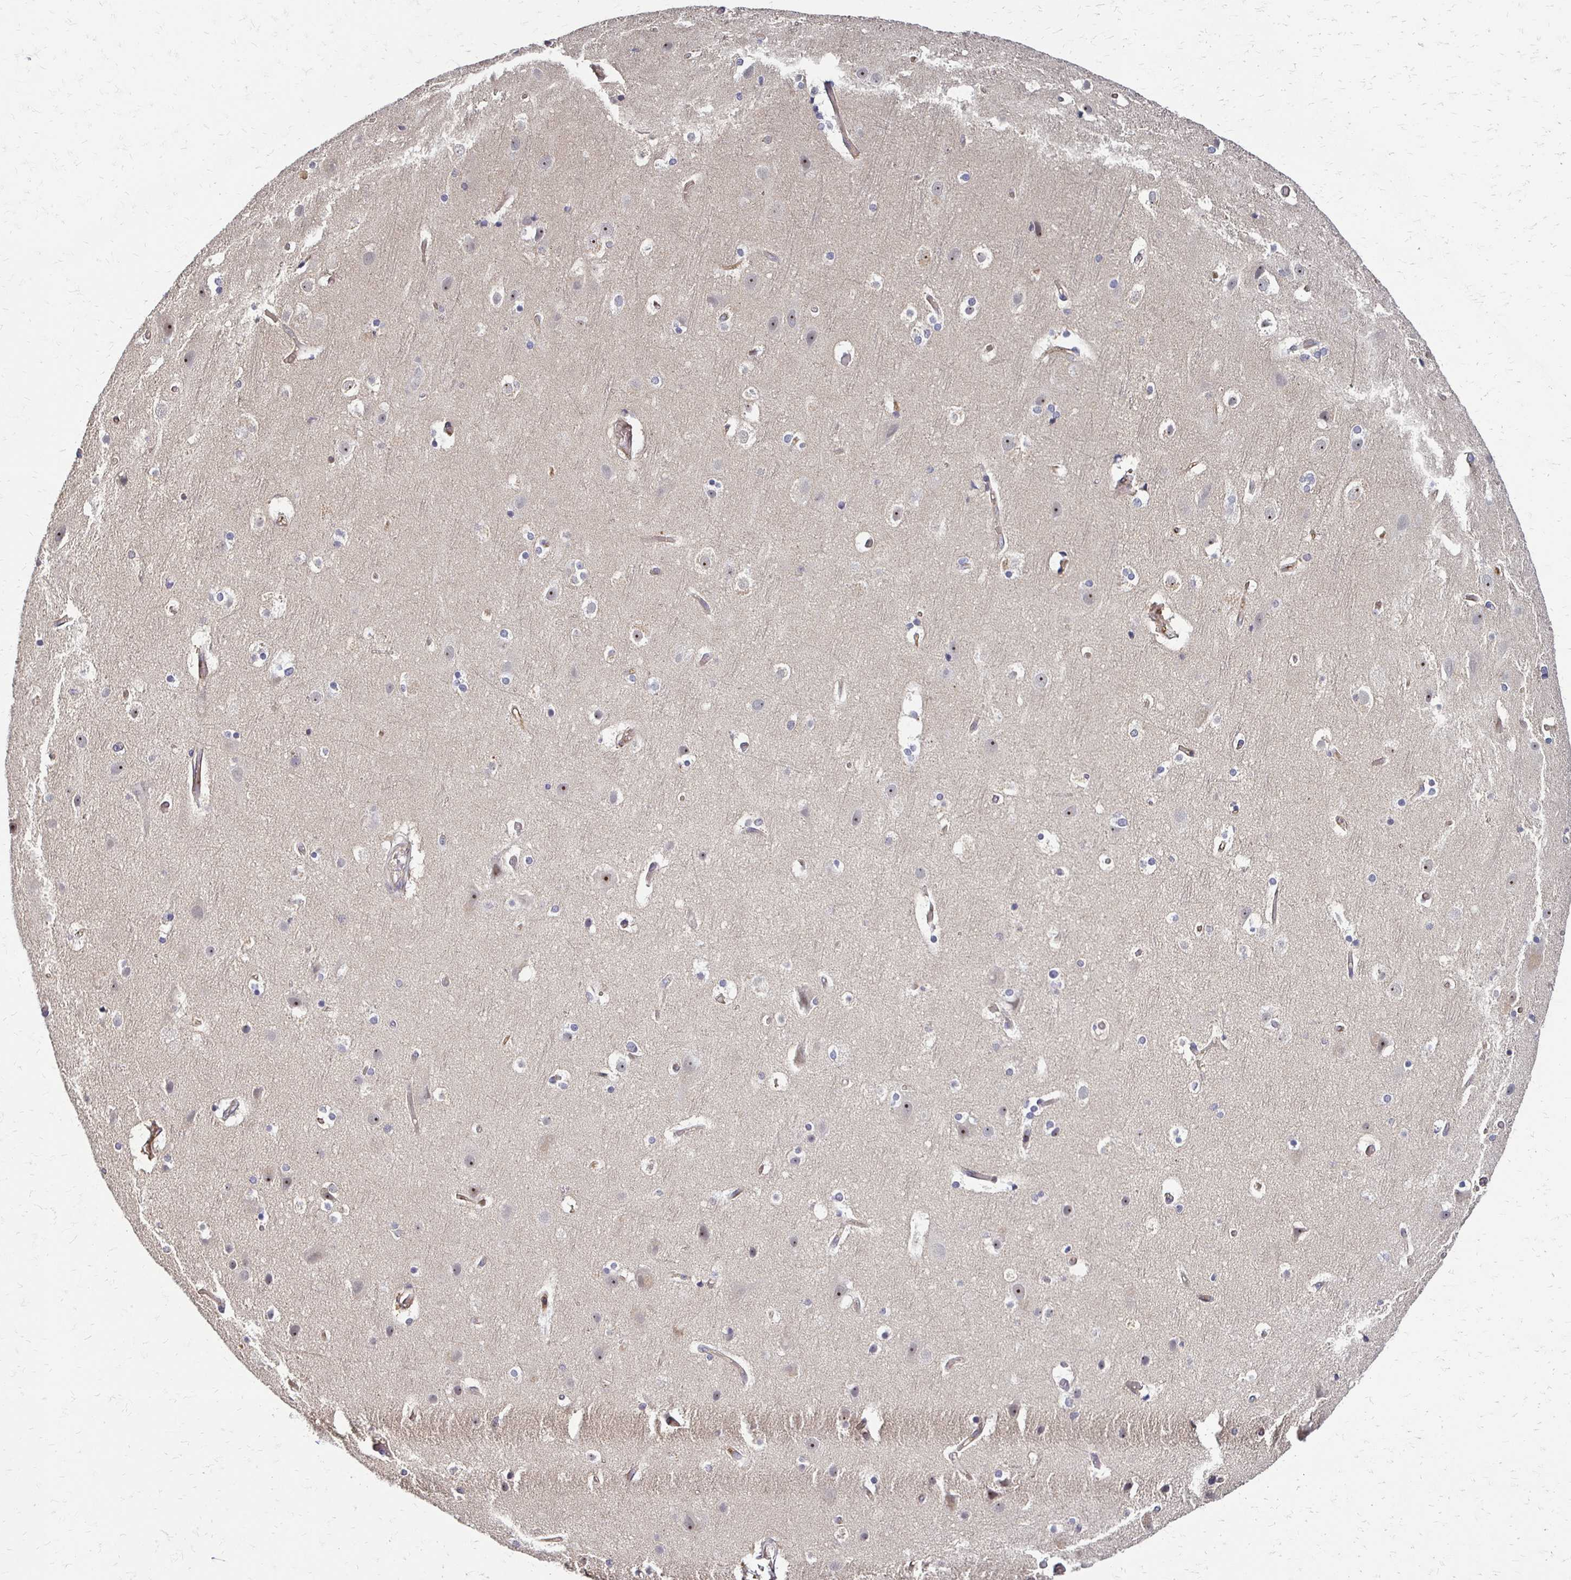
{"staining": {"intensity": "weak", "quantity": "25%-75%", "location": "cytoplasmic/membranous"}, "tissue": "cerebral cortex", "cell_type": "Endothelial cells", "image_type": "normal", "snomed": [{"axis": "morphology", "description": "Normal tissue, NOS"}, {"axis": "topography", "description": "Cerebral cortex"}], "caption": "Immunohistochemistry photomicrograph of normal cerebral cortex: cerebral cortex stained using immunohistochemistry (IHC) displays low levels of weak protein expression localized specifically in the cytoplasmic/membranous of endothelial cells, appearing as a cytoplasmic/membranous brown color.", "gene": "SLC9A9", "patient": {"sex": "female", "age": 52}}